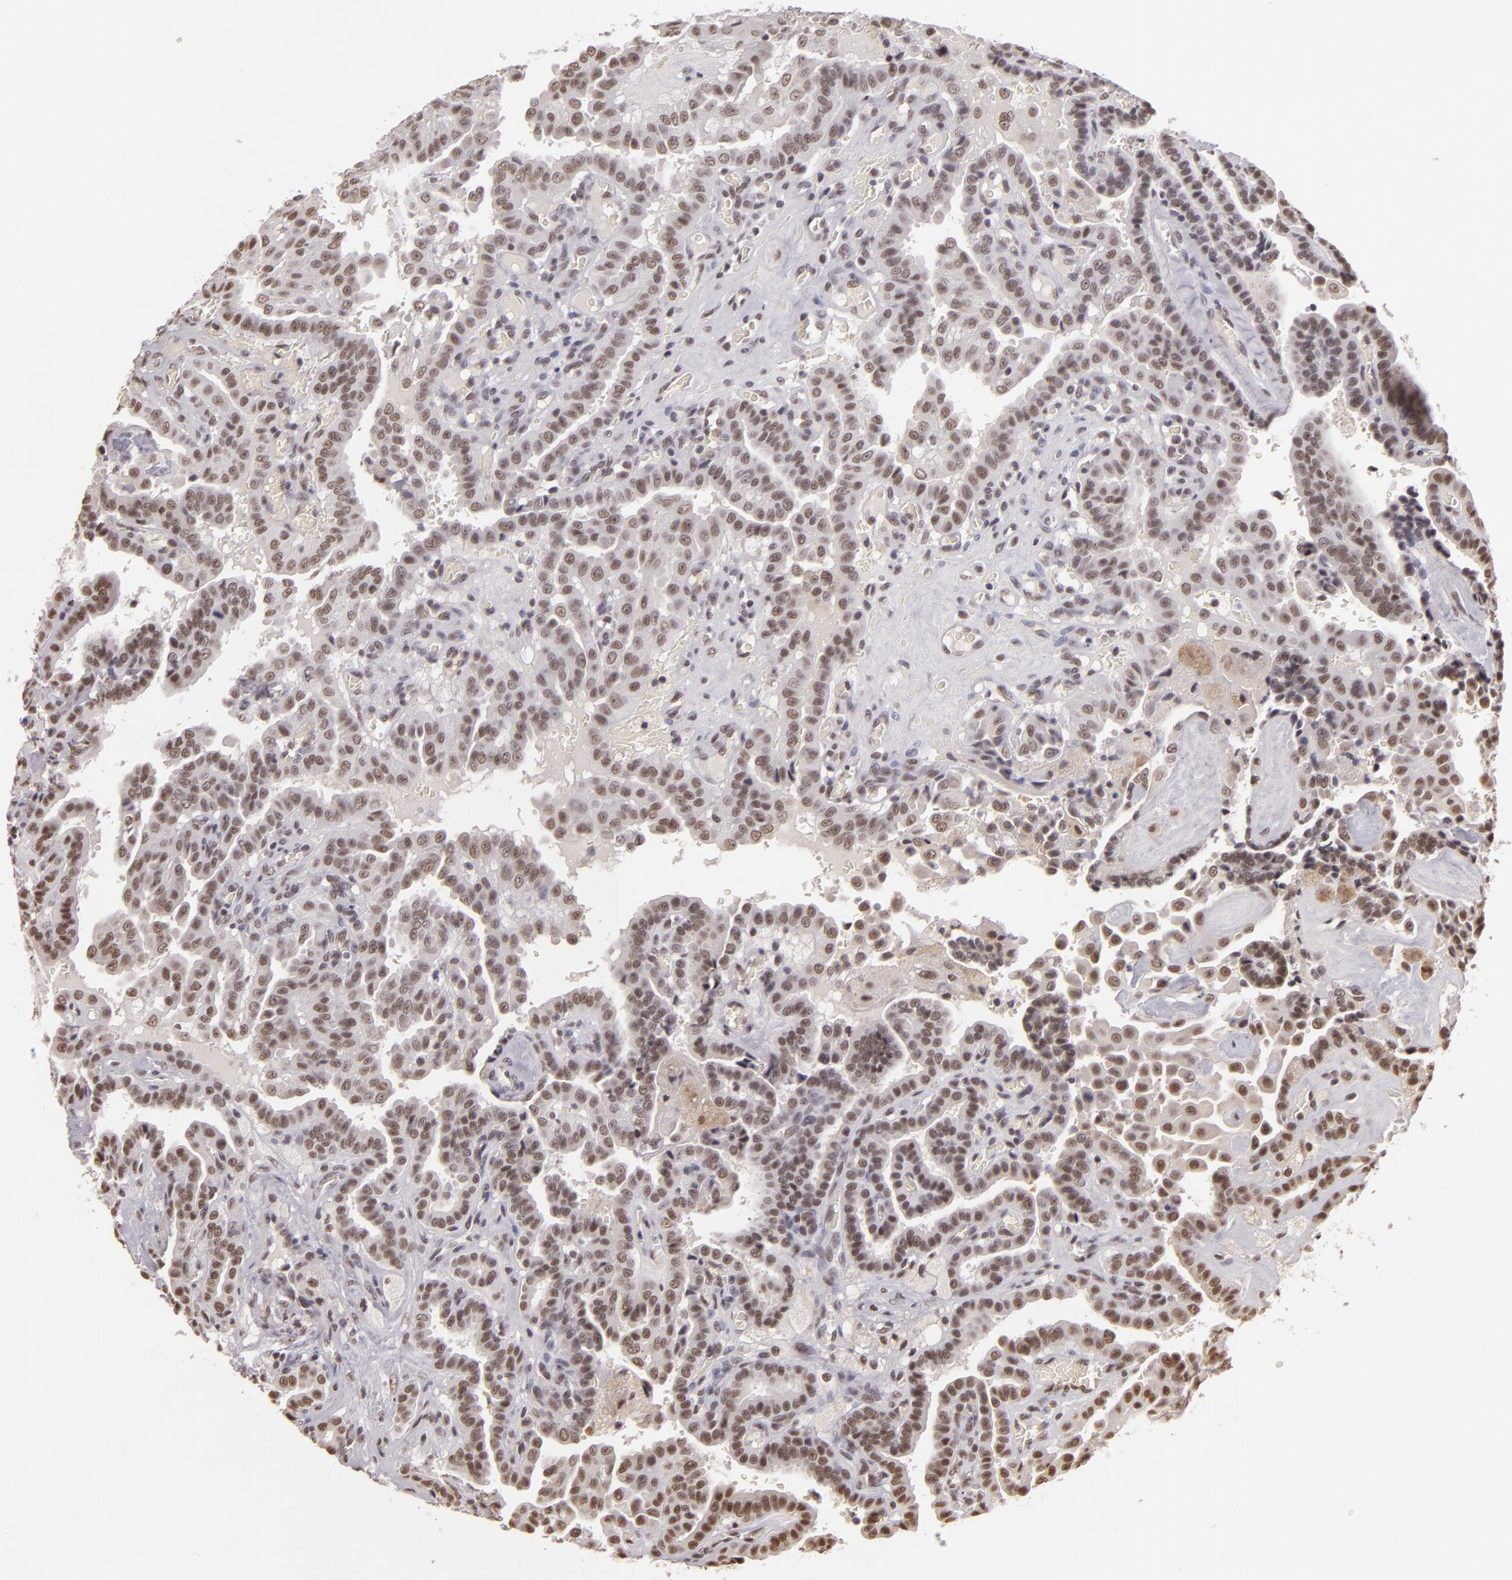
{"staining": {"intensity": "moderate", "quantity": ">75%", "location": "nuclear"}, "tissue": "thyroid cancer", "cell_type": "Tumor cells", "image_type": "cancer", "snomed": [{"axis": "morphology", "description": "Papillary adenocarcinoma, NOS"}, {"axis": "topography", "description": "Thyroid gland"}], "caption": "A high-resolution micrograph shows immunohistochemistry staining of thyroid cancer (papillary adenocarcinoma), which shows moderate nuclear expression in approximately >75% of tumor cells.", "gene": "INTS6", "patient": {"sex": "male", "age": 87}}